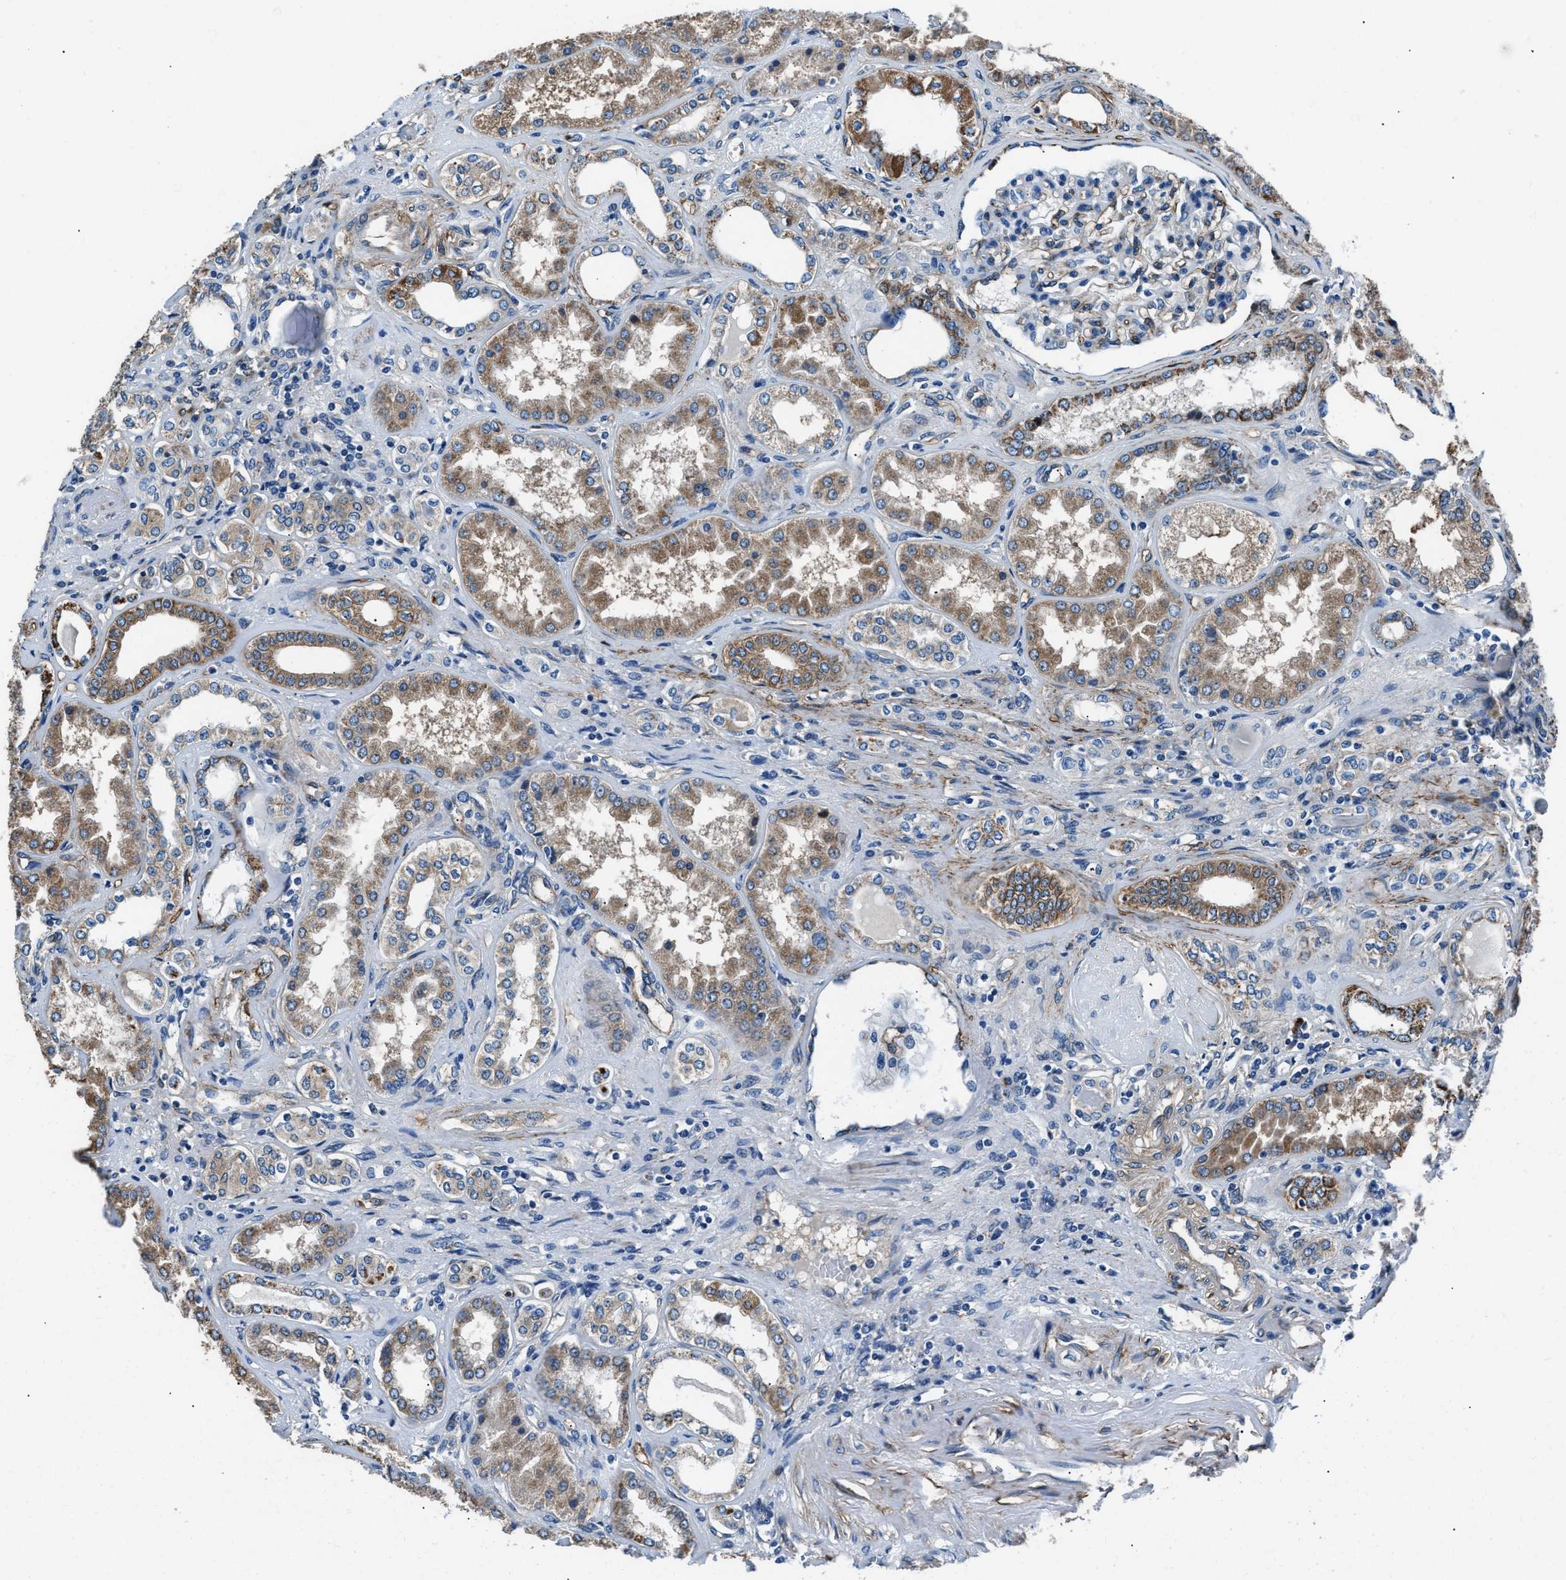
{"staining": {"intensity": "weak", "quantity": "<25%", "location": "cytoplasmic/membranous"}, "tissue": "kidney", "cell_type": "Cells in glomeruli", "image_type": "normal", "snomed": [{"axis": "morphology", "description": "Normal tissue, NOS"}, {"axis": "topography", "description": "Kidney"}], "caption": "Immunohistochemistry image of benign kidney: kidney stained with DAB displays no significant protein expression in cells in glomeruli. (DAB (3,3'-diaminobenzidine) immunohistochemistry with hematoxylin counter stain).", "gene": "PRTFDC1", "patient": {"sex": "female", "age": 56}}